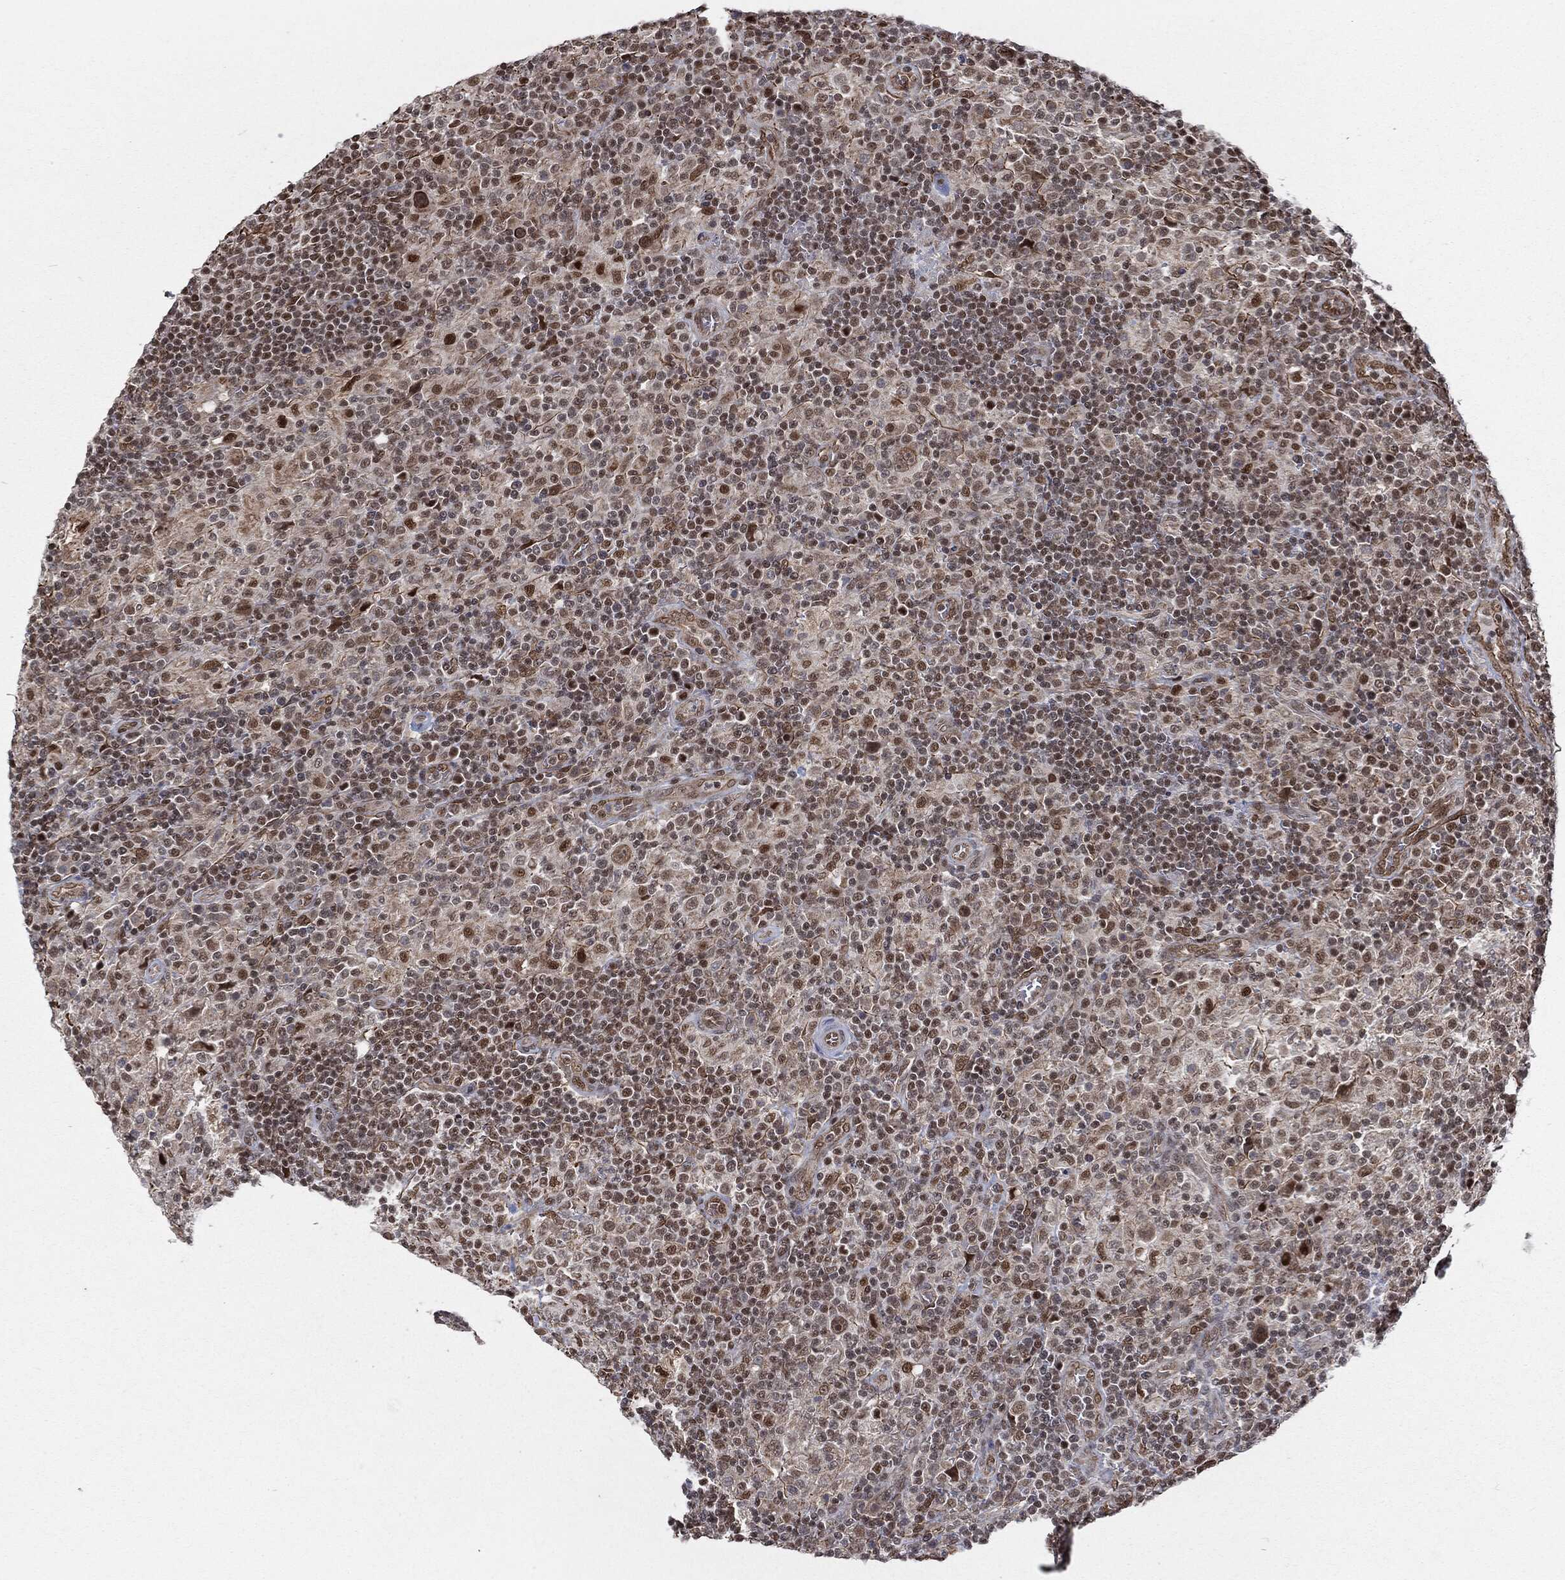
{"staining": {"intensity": "weak", "quantity": "<25%", "location": "cytoplasmic/membranous"}, "tissue": "lymphoma", "cell_type": "Tumor cells", "image_type": "cancer", "snomed": [{"axis": "morphology", "description": "Hodgkin's disease, NOS"}, {"axis": "topography", "description": "Lymph node"}], "caption": "Tumor cells show no significant protein positivity in lymphoma.", "gene": "TP53RK", "patient": {"sex": "male", "age": 70}}